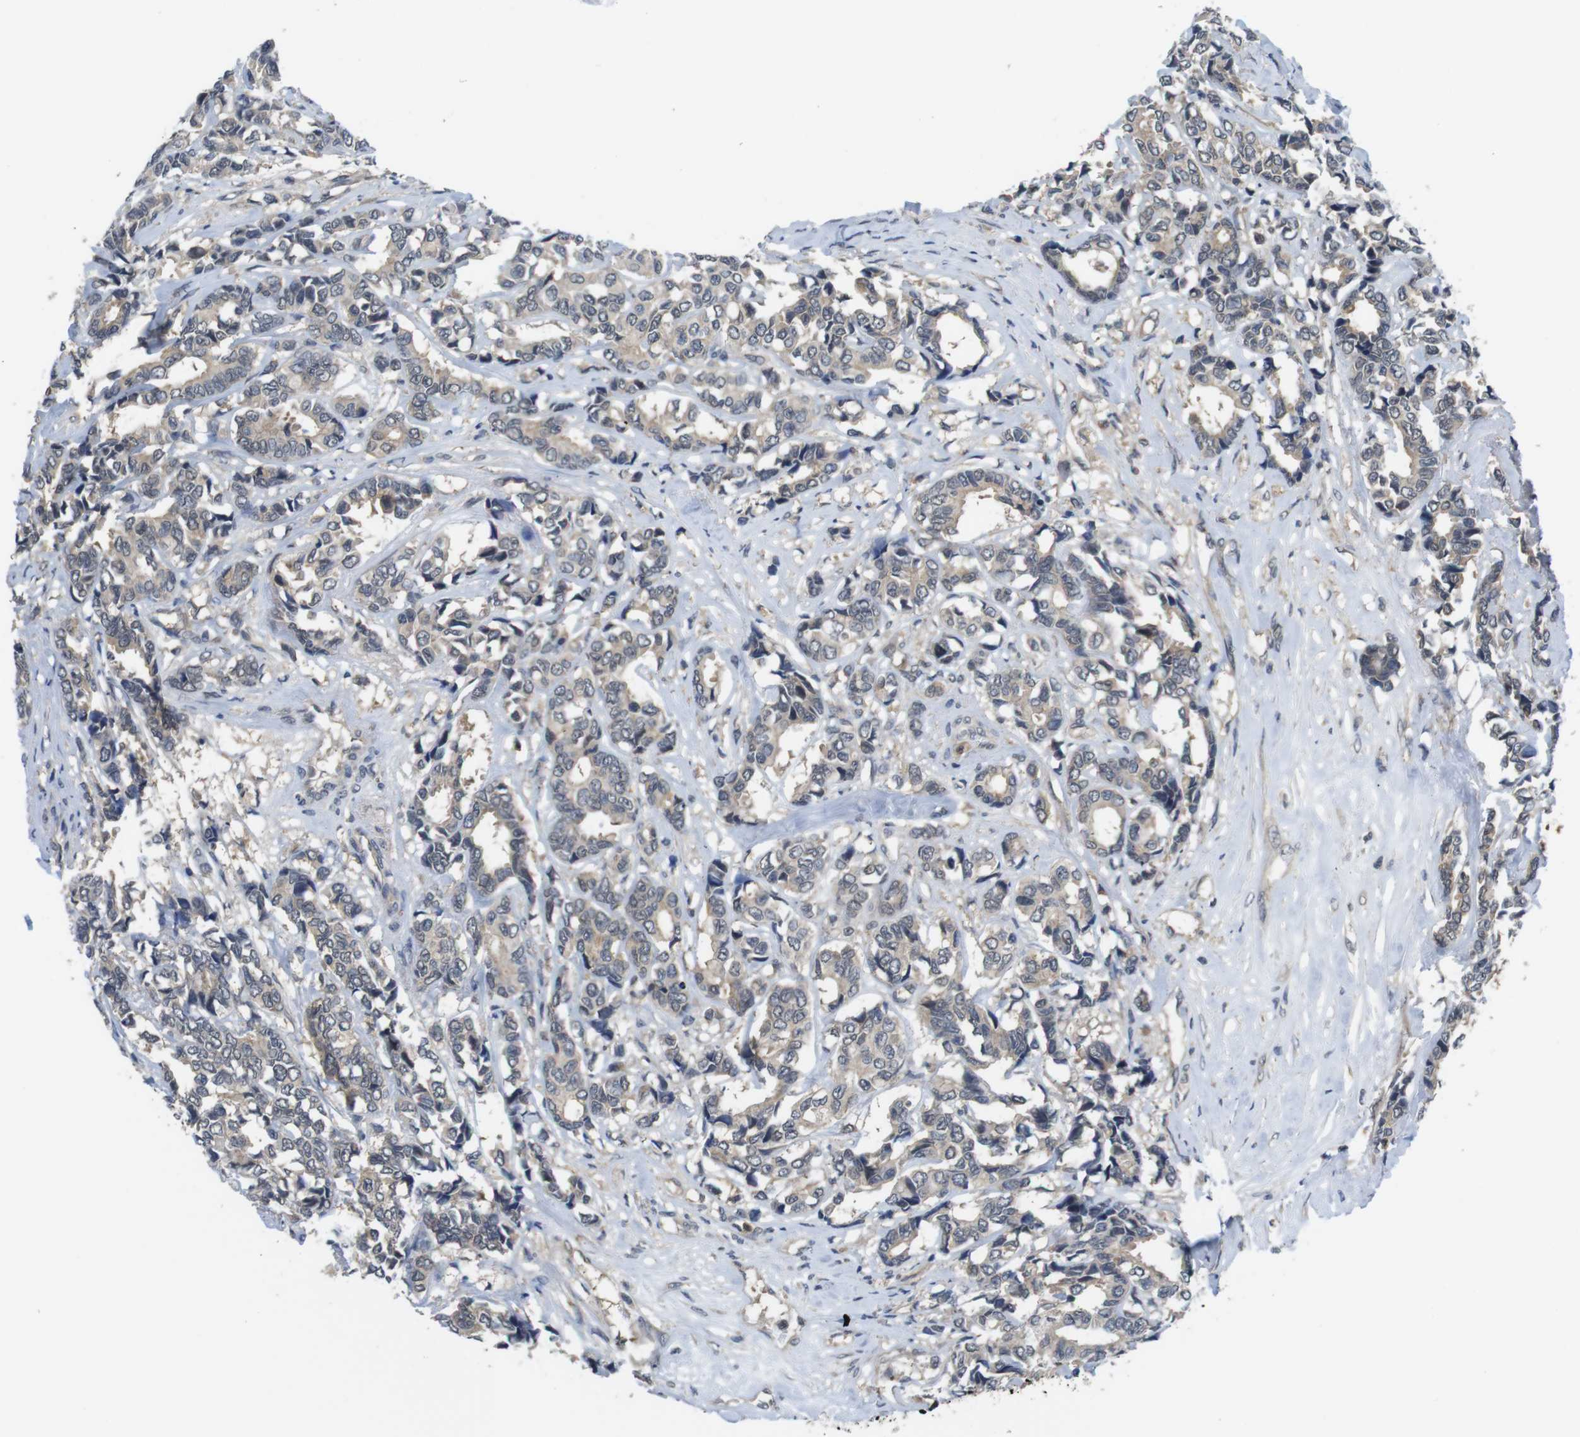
{"staining": {"intensity": "weak", "quantity": ">75%", "location": "cytoplasmic/membranous"}, "tissue": "breast cancer", "cell_type": "Tumor cells", "image_type": "cancer", "snomed": [{"axis": "morphology", "description": "Duct carcinoma"}, {"axis": "topography", "description": "Breast"}], "caption": "Breast infiltrating ductal carcinoma stained with DAB IHC shows low levels of weak cytoplasmic/membranous staining in about >75% of tumor cells. (DAB IHC, brown staining for protein, blue staining for nuclei).", "gene": "FADD", "patient": {"sex": "female", "age": 87}}